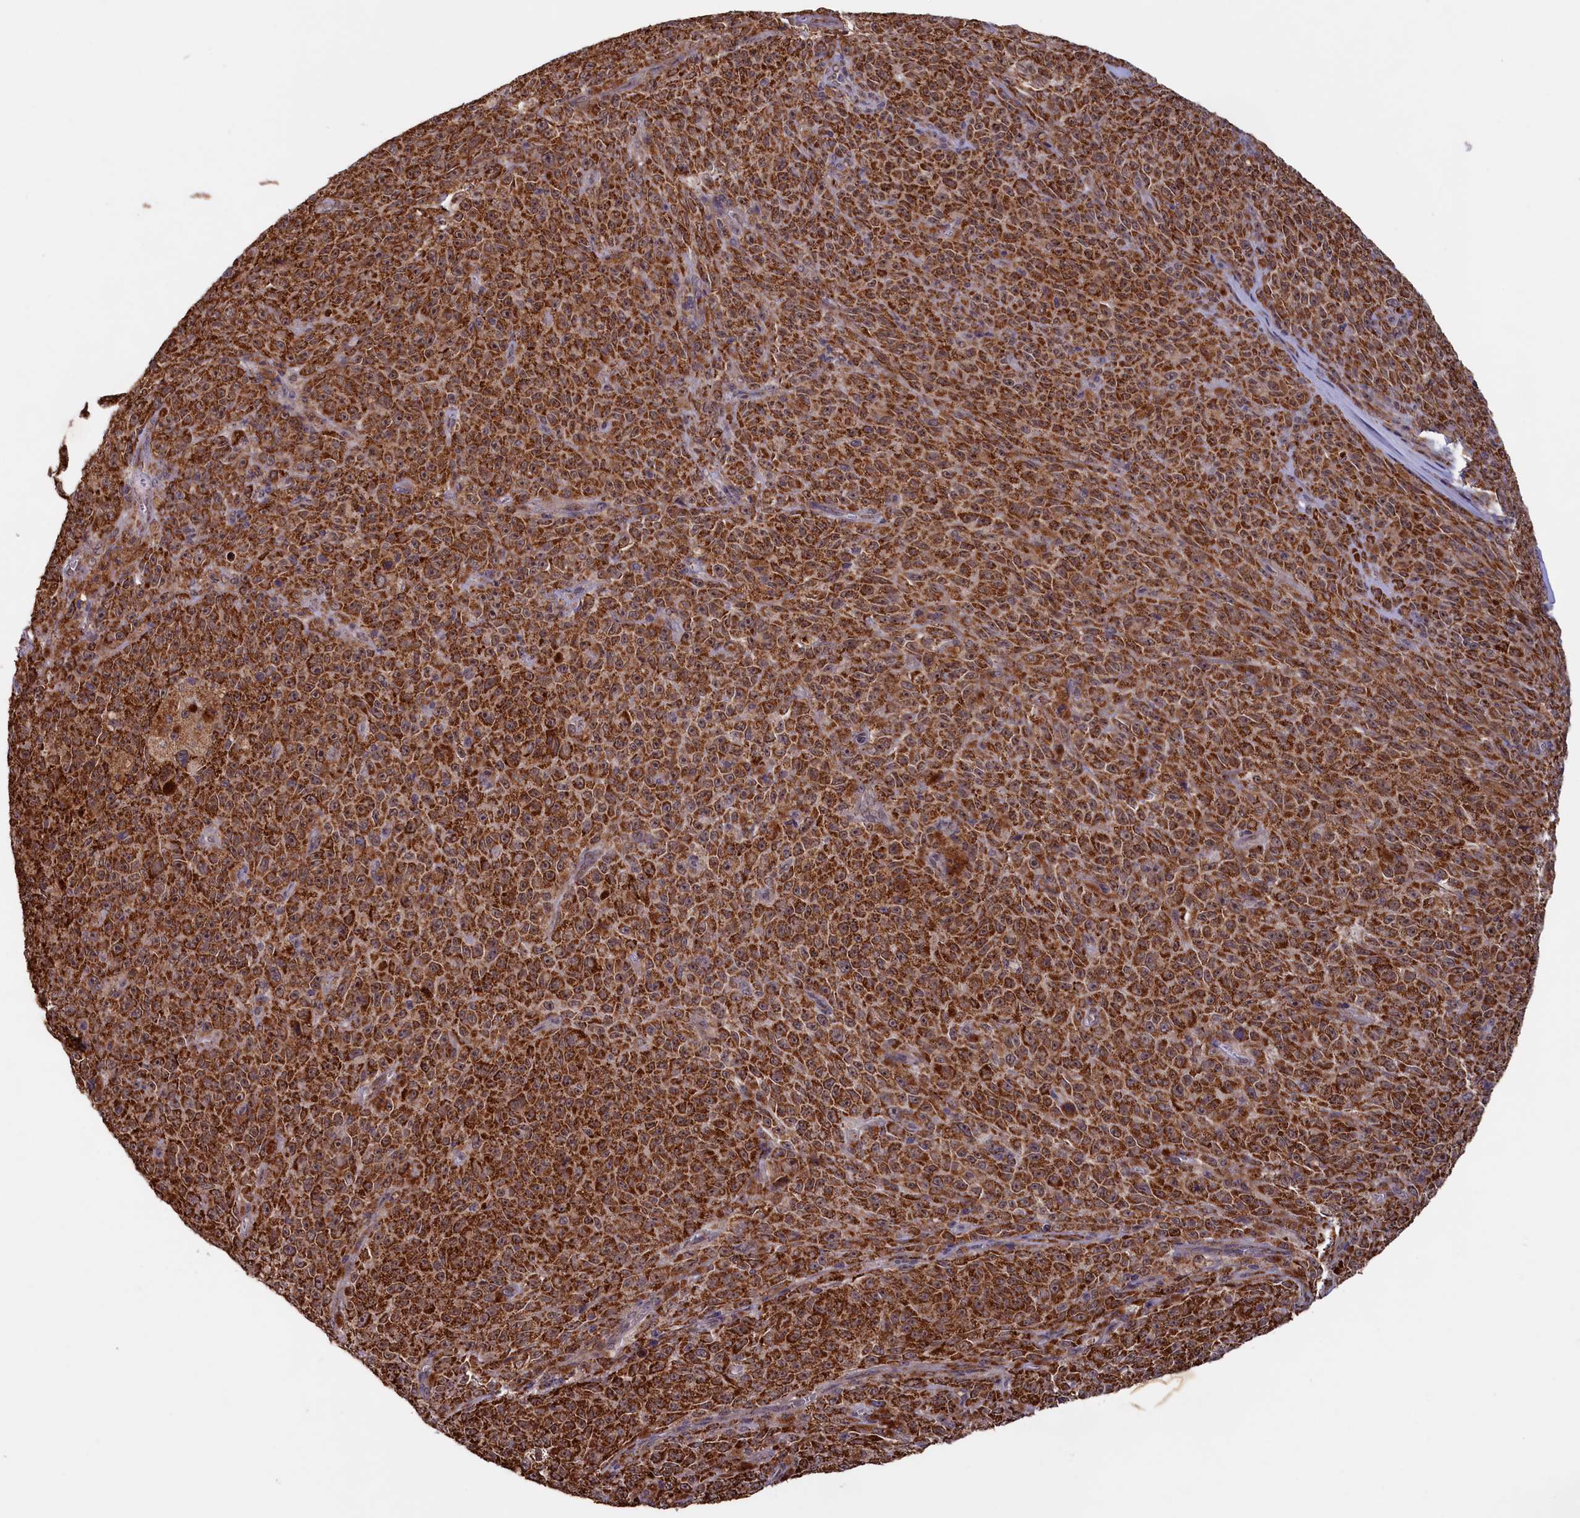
{"staining": {"intensity": "strong", "quantity": ">75%", "location": "cytoplasmic/membranous"}, "tissue": "melanoma", "cell_type": "Tumor cells", "image_type": "cancer", "snomed": [{"axis": "morphology", "description": "Malignant melanoma, NOS"}, {"axis": "topography", "description": "Skin"}], "caption": "Brown immunohistochemical staining in melanoma demonstrates strong cytoplasmic/membranous positivity in approximately >75% of tumor cells.", "gene": "DUS3L", "patient": {"sex": "female", "age": 82}}